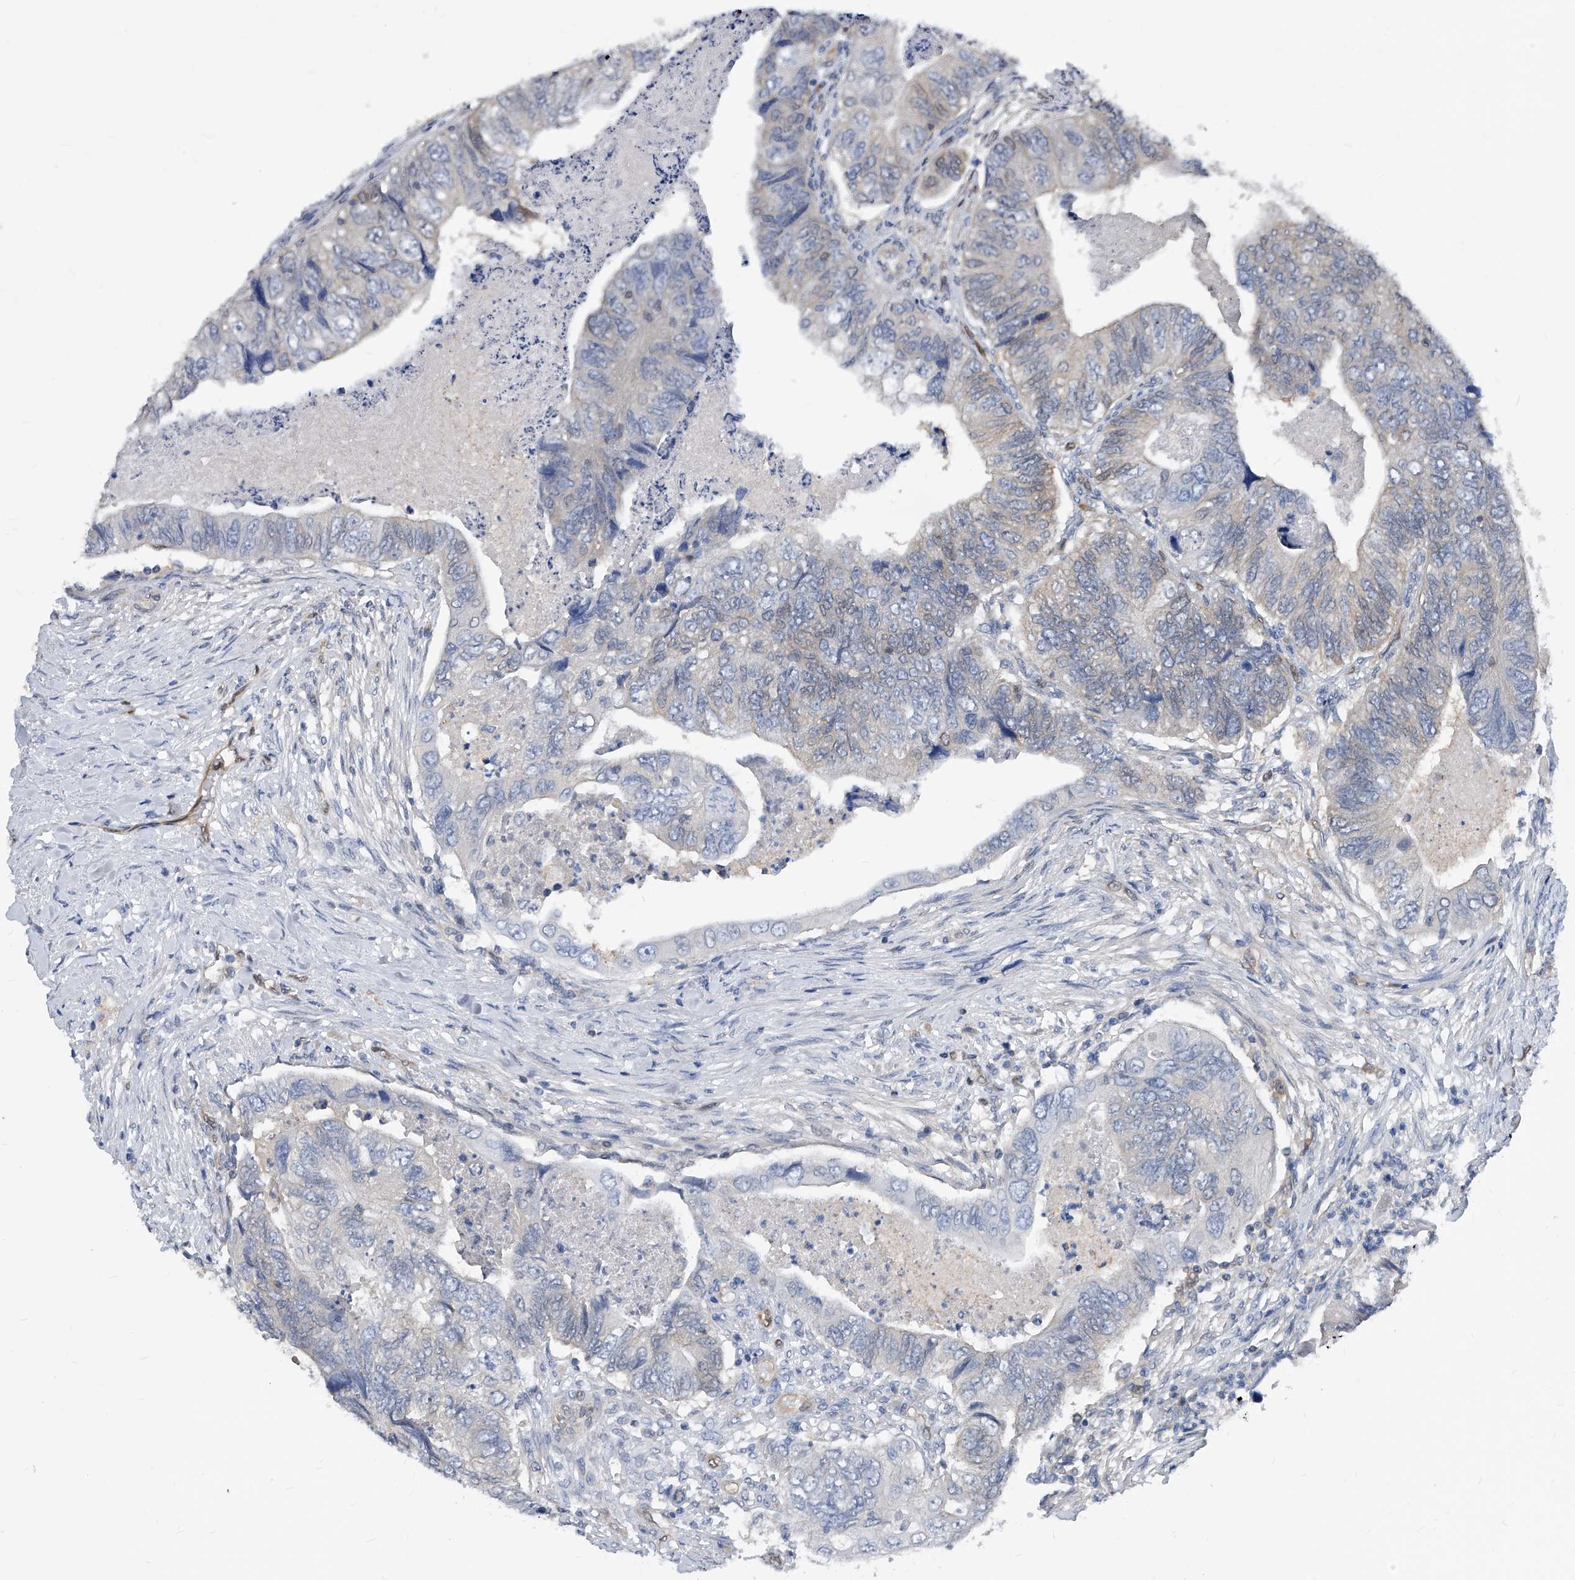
{"staining": {"intensity": "negative", "quantity": "none", "location": "none"}, "tissue": "colorectal cancer", "cell_type": "Tumor cells", "image_type": "cancer", "snomed": [{"axis": "morphology", "description": "Adenocarcinoma, NOS"}, {"axis": "topography", "description": "Rectum"}], "caption": "Immunohistochemistry (IHC) micrograph of neoplastic tissue: adenocarcinoma (colorectal) stained with DAB reveals no significant protein positivity in tumor cells.", "gene": "MAP2K6", "patient": {"sex": "male", "age": 63}}